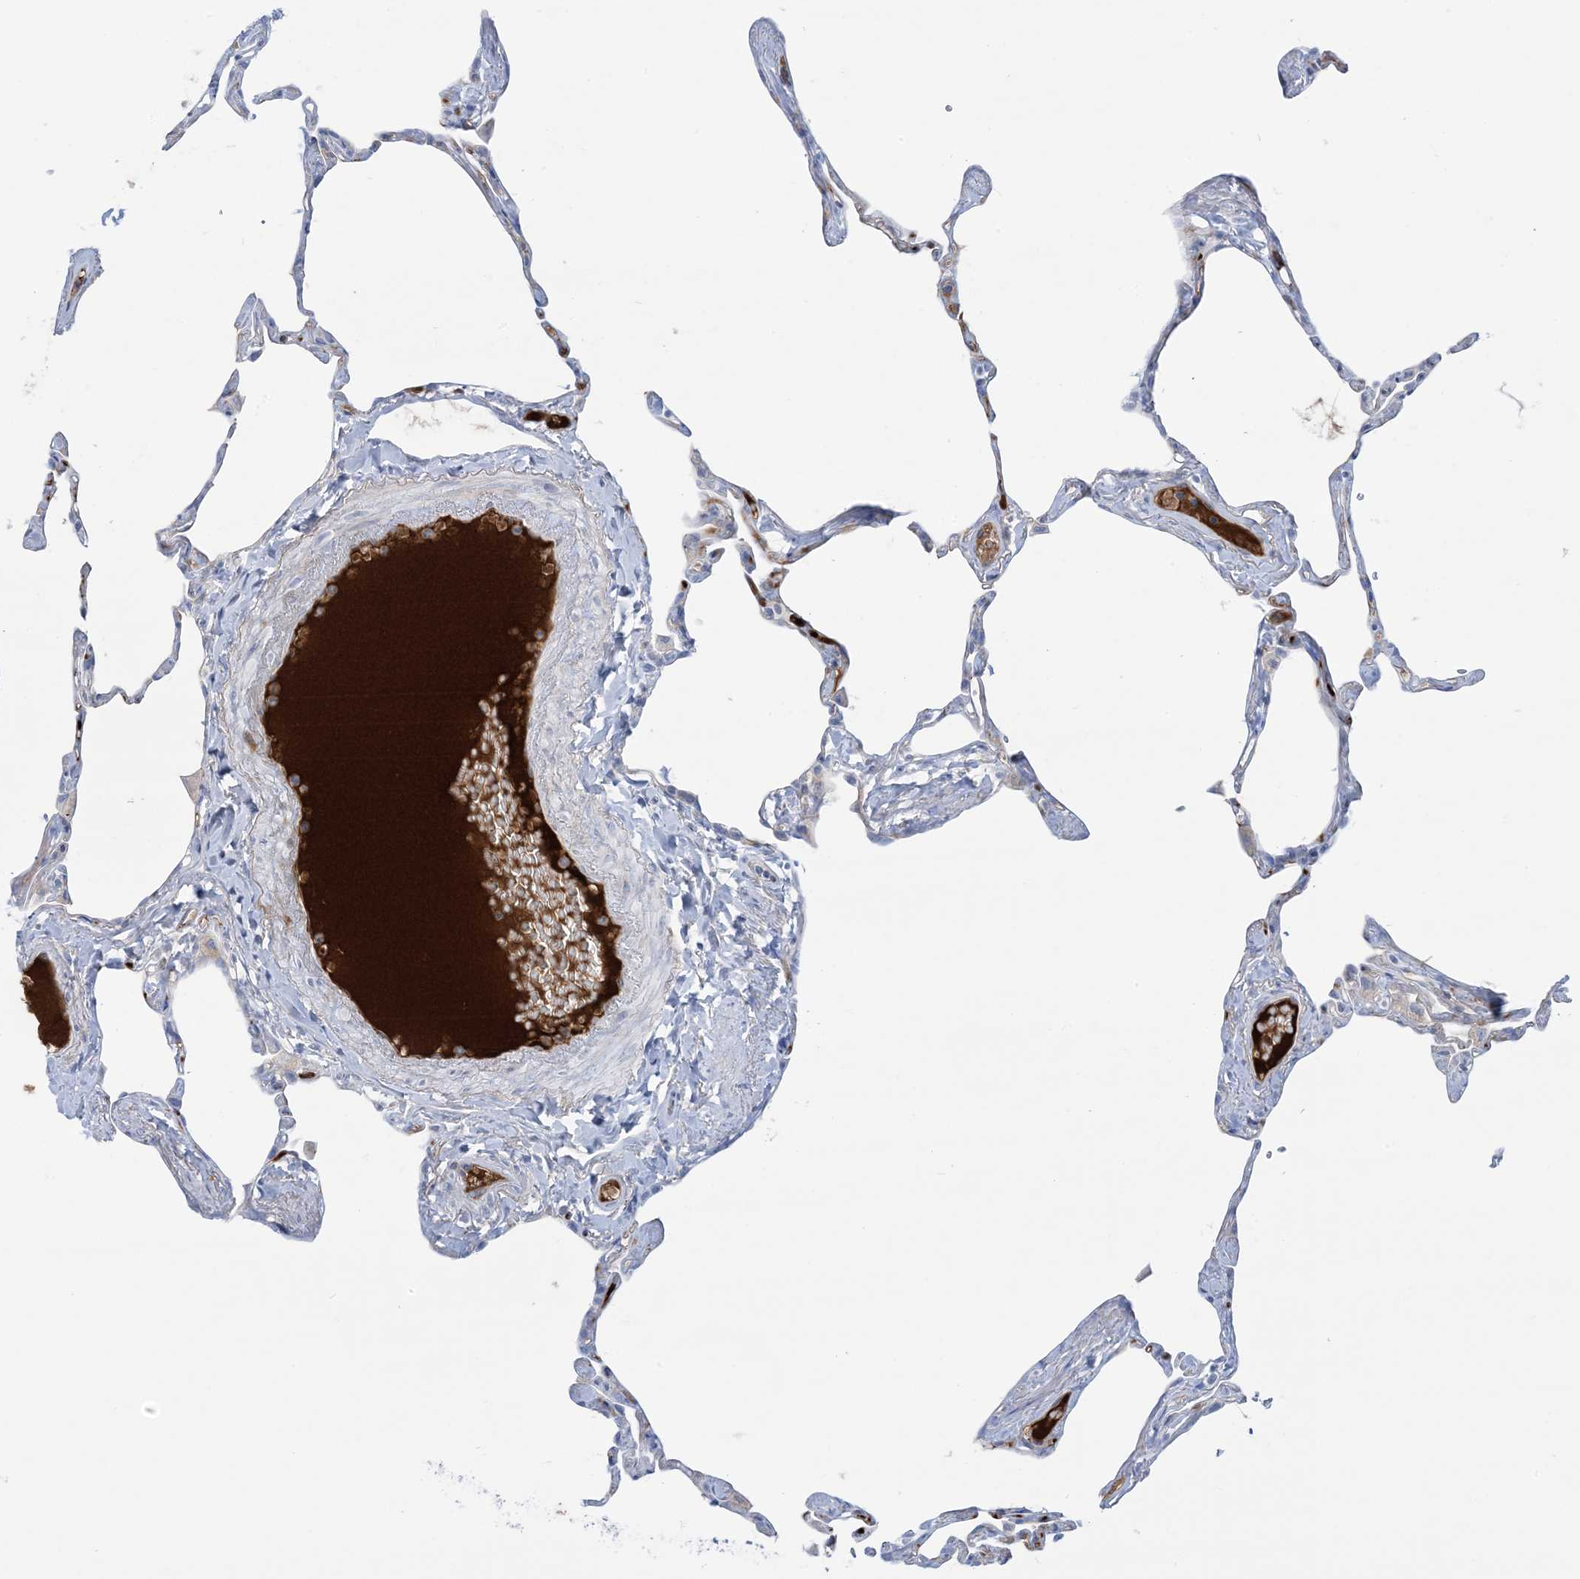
{"staining": {"intensity": "negative", "quantity": "none", "location": "none"}, "tissue": "lung", "cell_type": "Alveolar cells", "image_type": "normal", "snomed": [{"axis": "morphology", "description": "Normal tissue, NOS"}, {"axis": "topography", "description": "Lung"}], "caption": "This is an immunohistochemistry (IHC) photomicrograph of normal lung. There is no positivity in alveolar cells.", "gene": "ATP11C", "patient": {"sex": "male", "age": 65}}